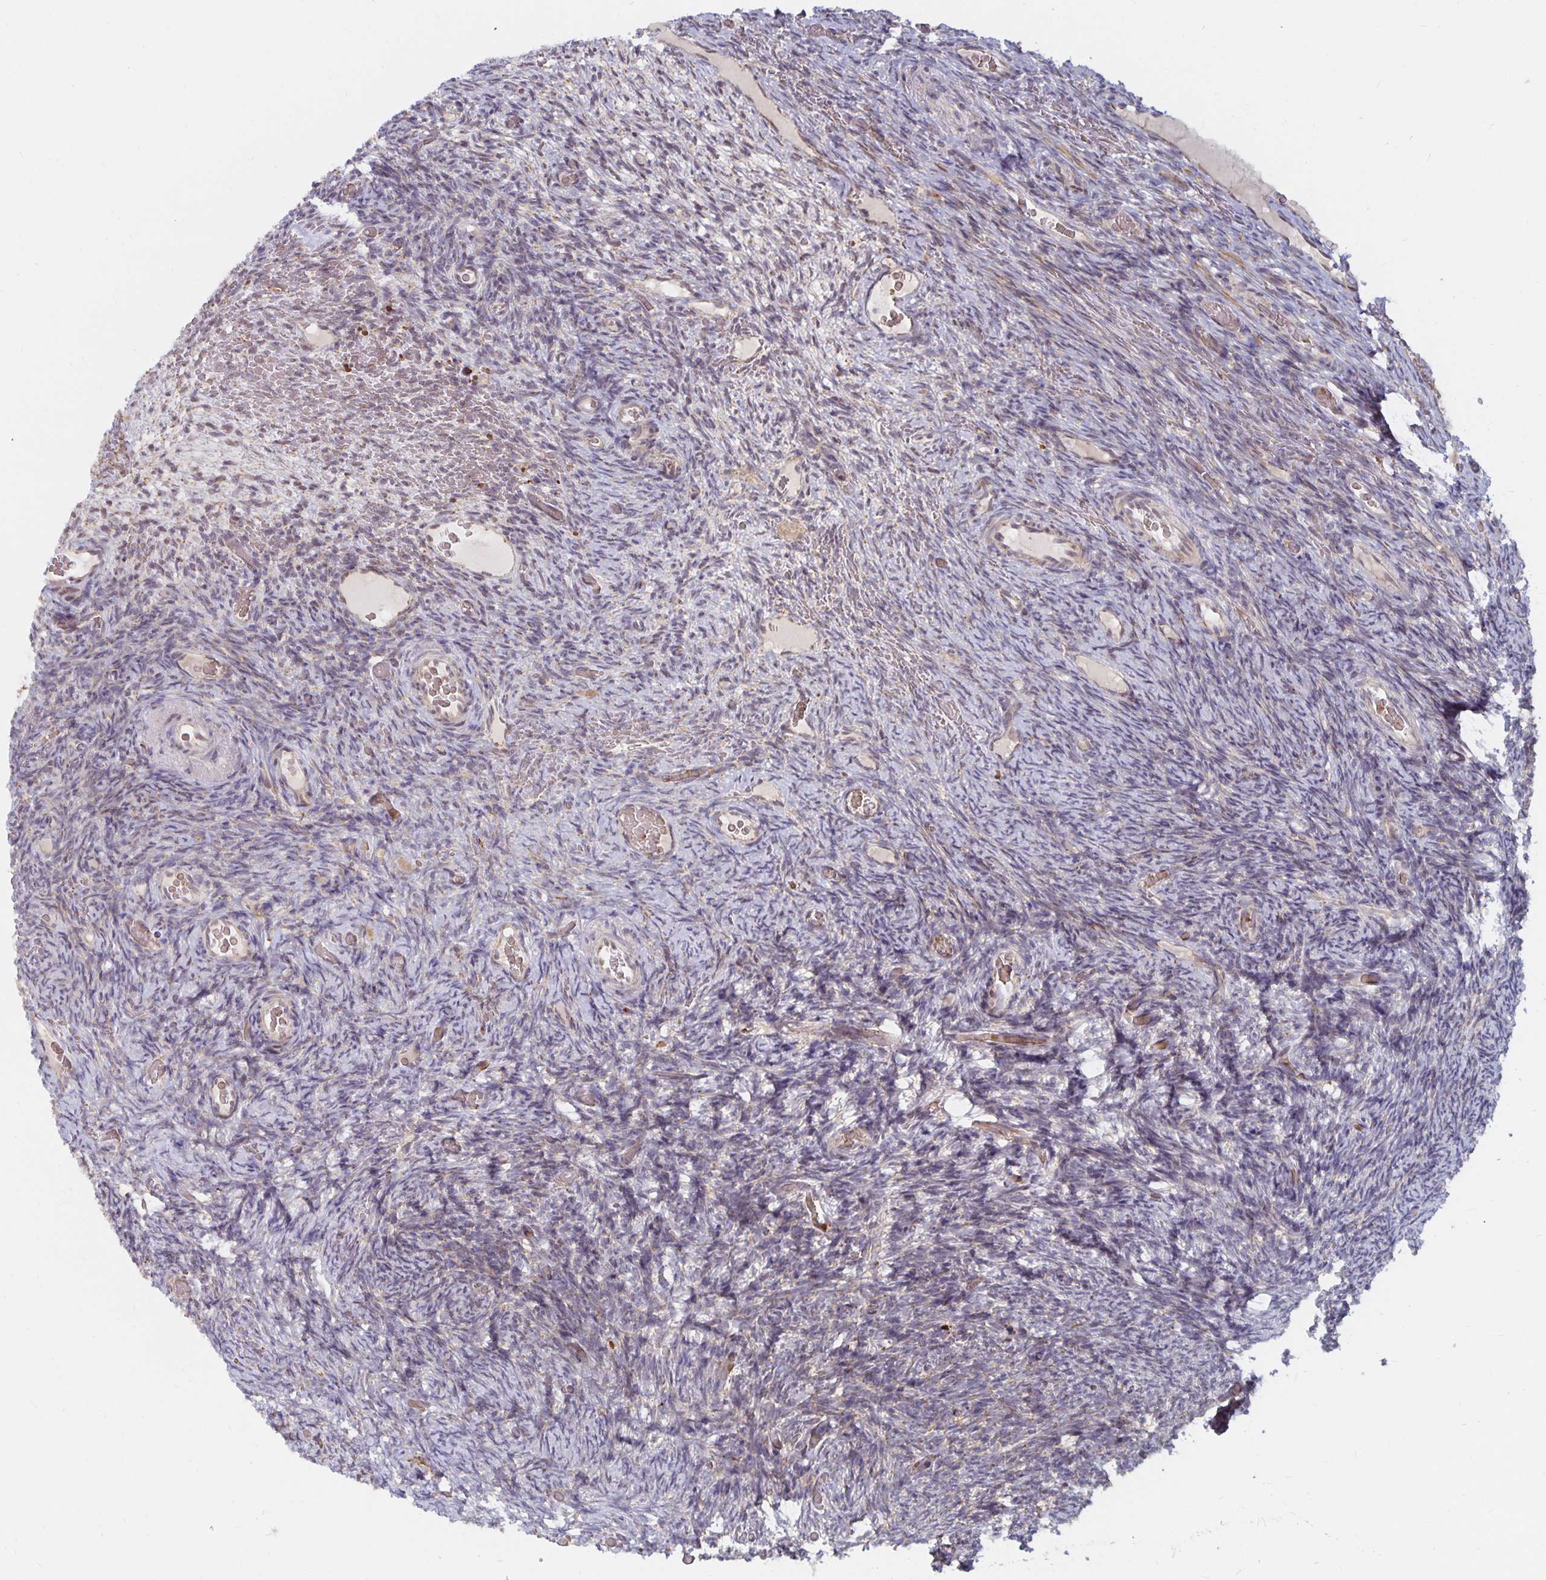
{"staining": {"intensity": "moderate", "quantity": ">75%", "location": "cytoplasmic/membranous"}, "tissue": "ovary", "cell_type": "Follicle cells", "image_type": "normal", "snomed": [{"axis": "morphology", "description": "Normal tissue, NOS"}, {"axis": "topography", "description": "Ovary"}], "caption": "Ovary stained with IHC demonstrates moderate cytoplasmic/membranous expression in approximately >75% of follicle cells.", "gene": "MRPL28", "patient": {"sex": "female", "age": 34}}